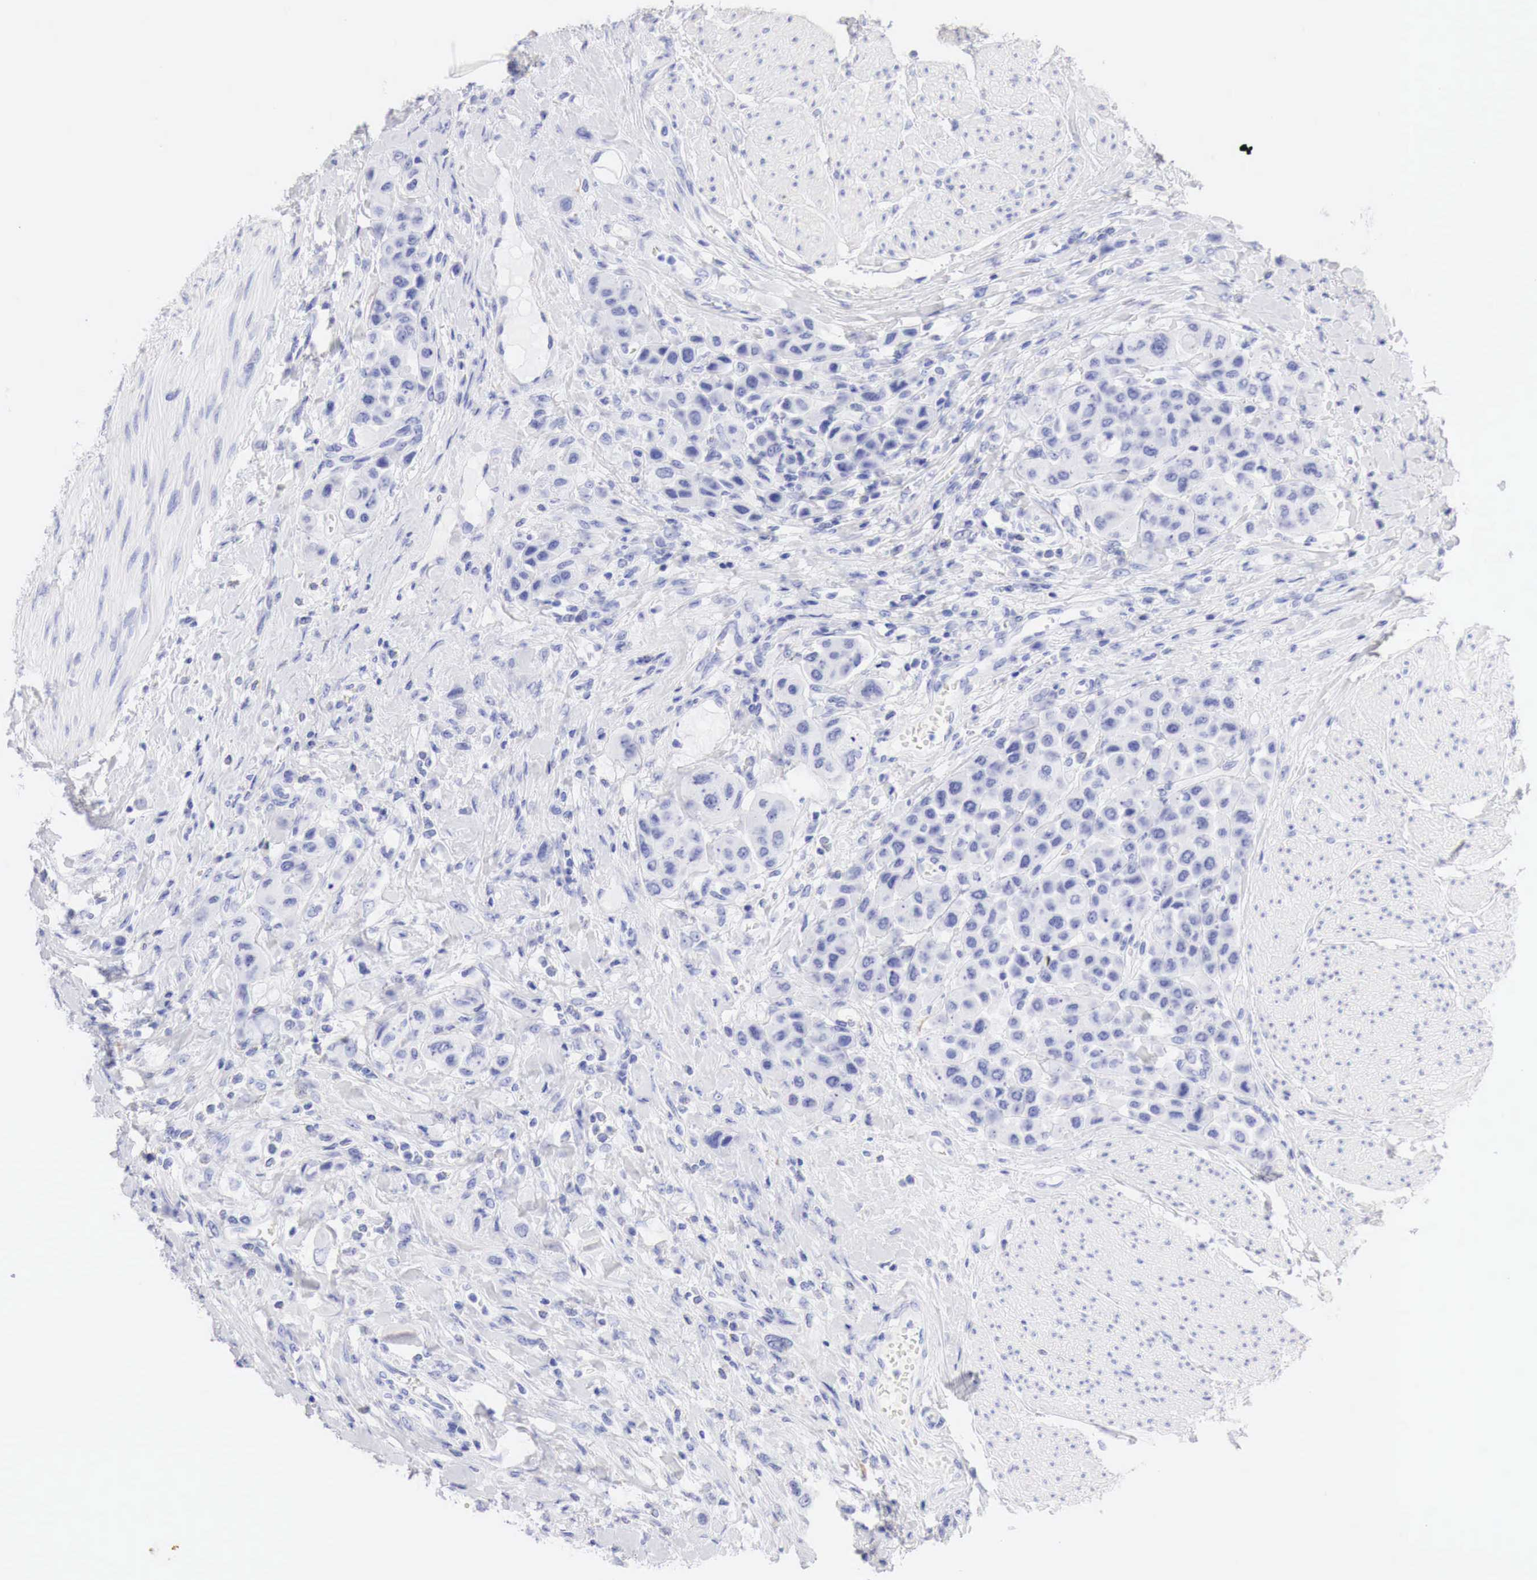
{"staining": {"intensity": "negative", "quantity": "none", "location": "none"}, "tissue": "urothelial cancer", "cell_type": "Tumor cells", "image_type": "cancer", "snomed": [{"axis": "morphology", "description": "Urothelial carcinoma, High grade"}, {"axis": "topography", "description": "Urinary bladder"}], "caption": "A high-resolution photomicrograph shows immunohistochemistry (IHC) staining of urothelial carcinoma (high-grade), which shows no significant expression in tumor cells.", "gene": "CDKN2A", "patient": {"sex": "male", "age": 50}}